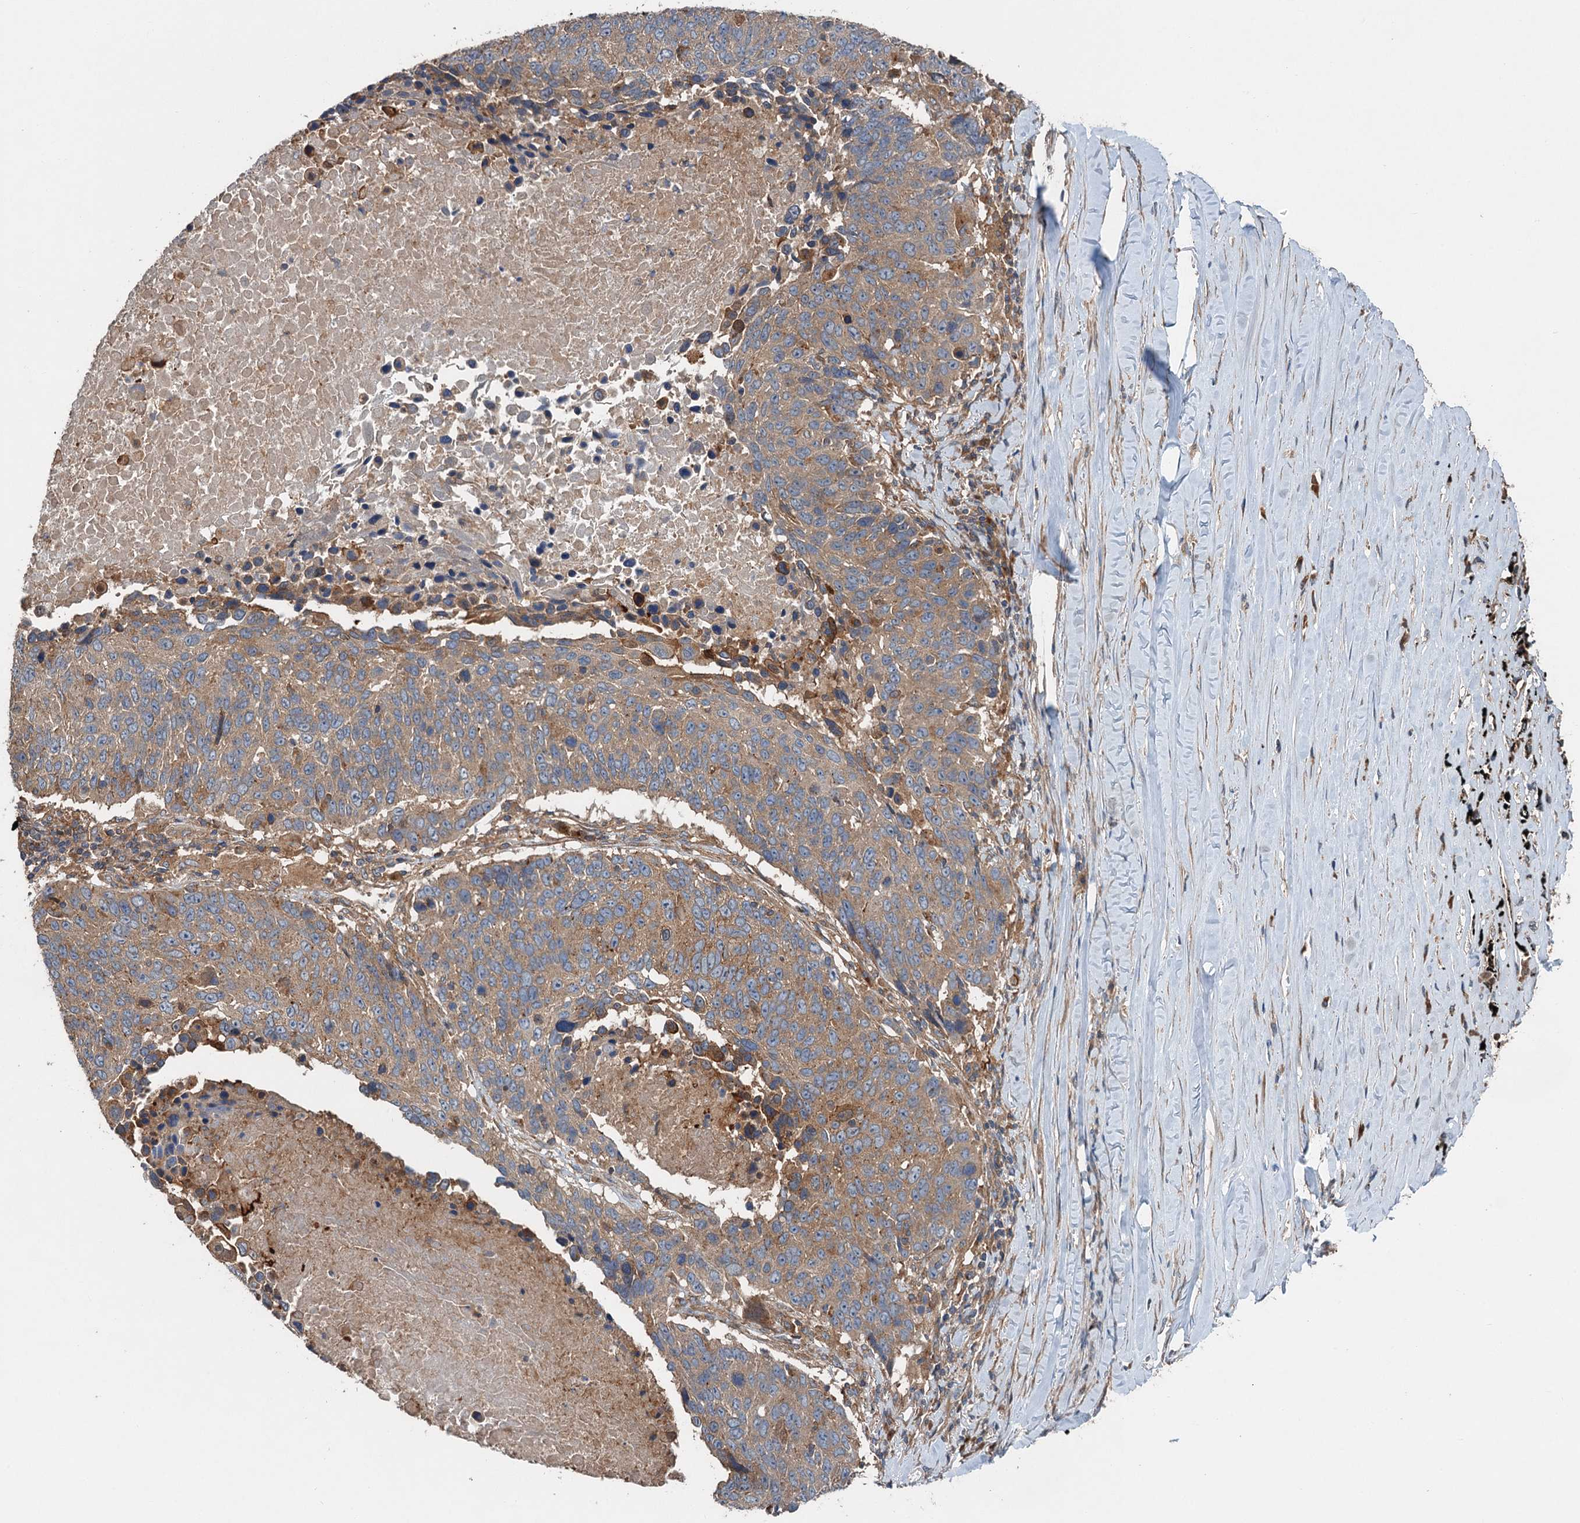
{"staining": {"intensity": "moderate", "quantity": "25%-75%", "location": "cytoplasmic/membranous"}, "tissue": "lung cancer", "cell_type": "Tumor cells", "image_type": "cancer", "snomed": [{"axis": "morphology", "description": "Normal tissue, NOS"}, {"axis": "morphology", "description": "Squamous cell carcinoma, NOS"}, {"axis": "topography", "description": "Lymph node"}, {"axis": "topography", "description": "Lung"}], "caption": "Squamous cell carcinoma (lung) stained with a protein marker reveals moderate staining in tumor cells.", "gene": "COG3", "patient": {"sex": "male", "age": 66}}